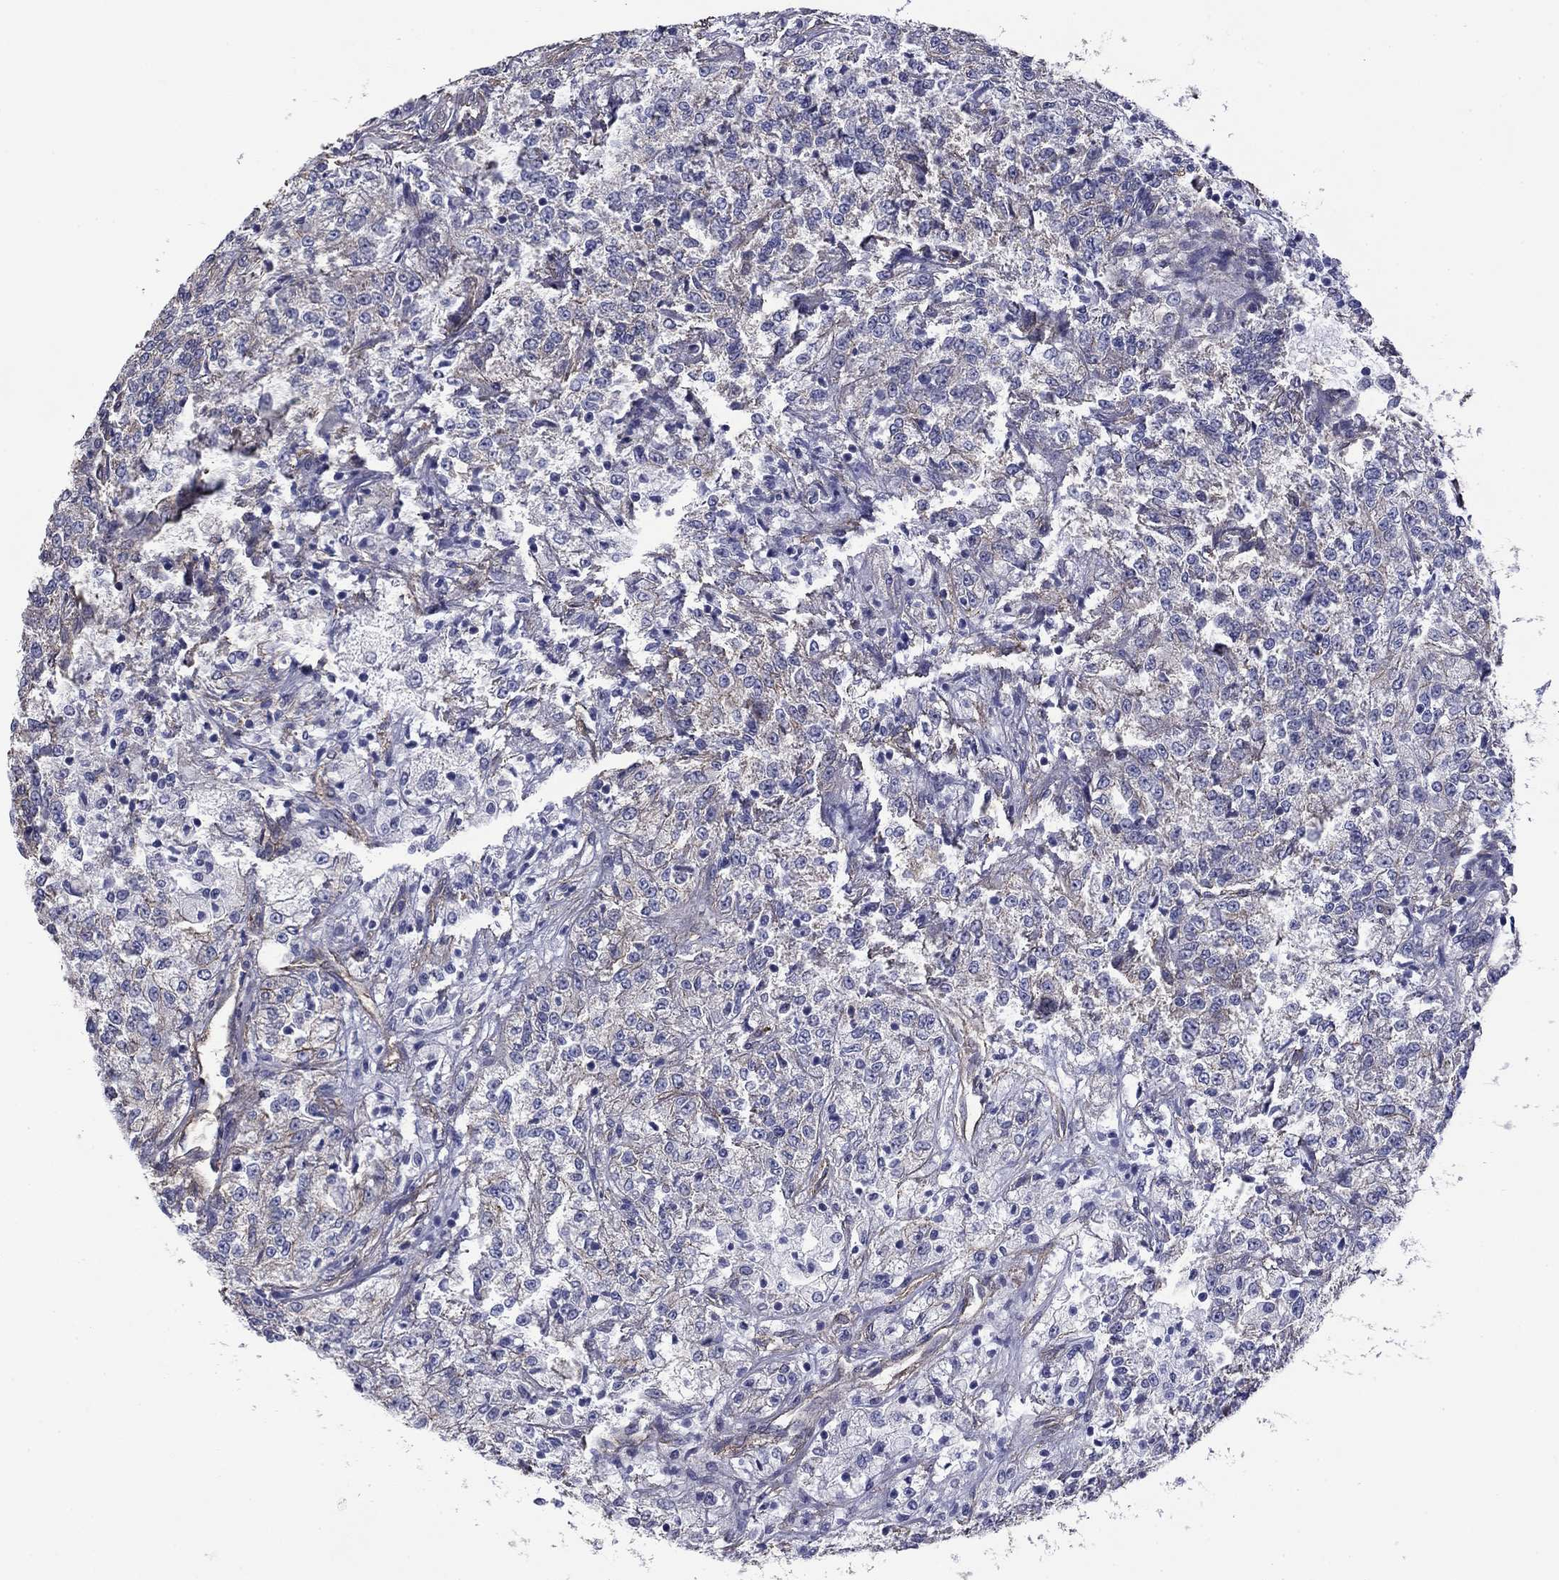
{"staining": {"intensity": "negative", "quantity": "none", "location": "none"}, "tissue": "renal cancer", "cell_type": "Tumor cells", "image_type": "cancer", "snomed": [{"axis": "morphology", "description": "Adenocarcinoma, NOS"}, {"axis": "topography", "description": "Kidney"}], "caption": "A high-resolution micrograph shows immunohistochemistry (IHC) staining of renal adenocarcinoma, which reveals no significant positivity in tumor cells.", "gene": "TCHH", "patient": {"sex": "female", "age": 63}}